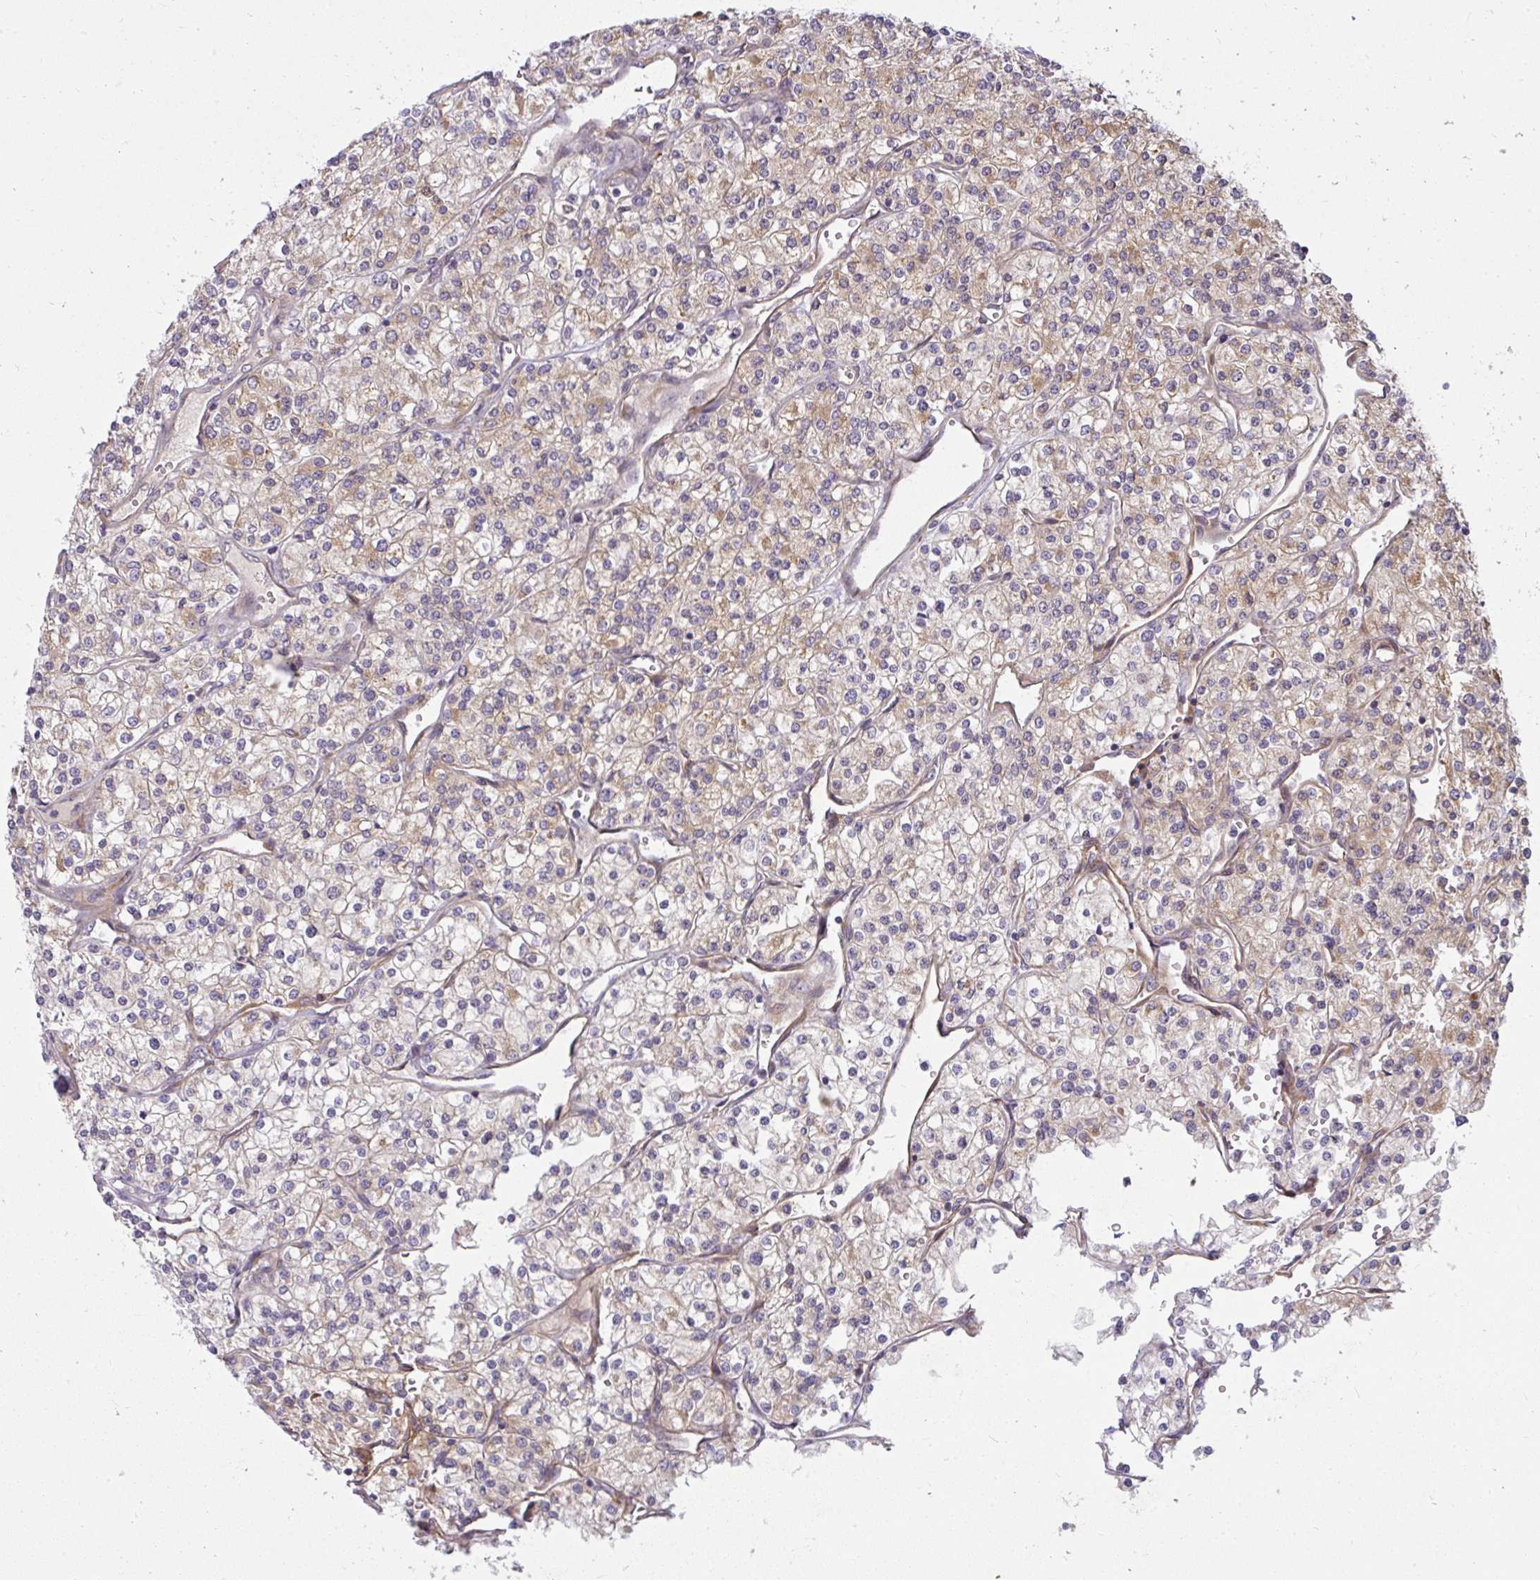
{"staining": {"intensity": "weak", "quantity": "25%-75%", "location": "cytoplasmic/membranous"}, "tissue": "renal cancer", "cell_type": "Tumor cells", "image_type": "cancer", "snomed": [{"axis": "morphology", "description": "Adenocarcinoma, NOS"}, {"axis": "topography", "description": "Kidney"}], "caption": "Tumor cells exhibit weak cytoplasmic/membranous positivity in approximately 25%-75% of cells in renal adenocarcinoma.", "gene": "IFIT3", "patient": {"sex": "male", "age": 80}}